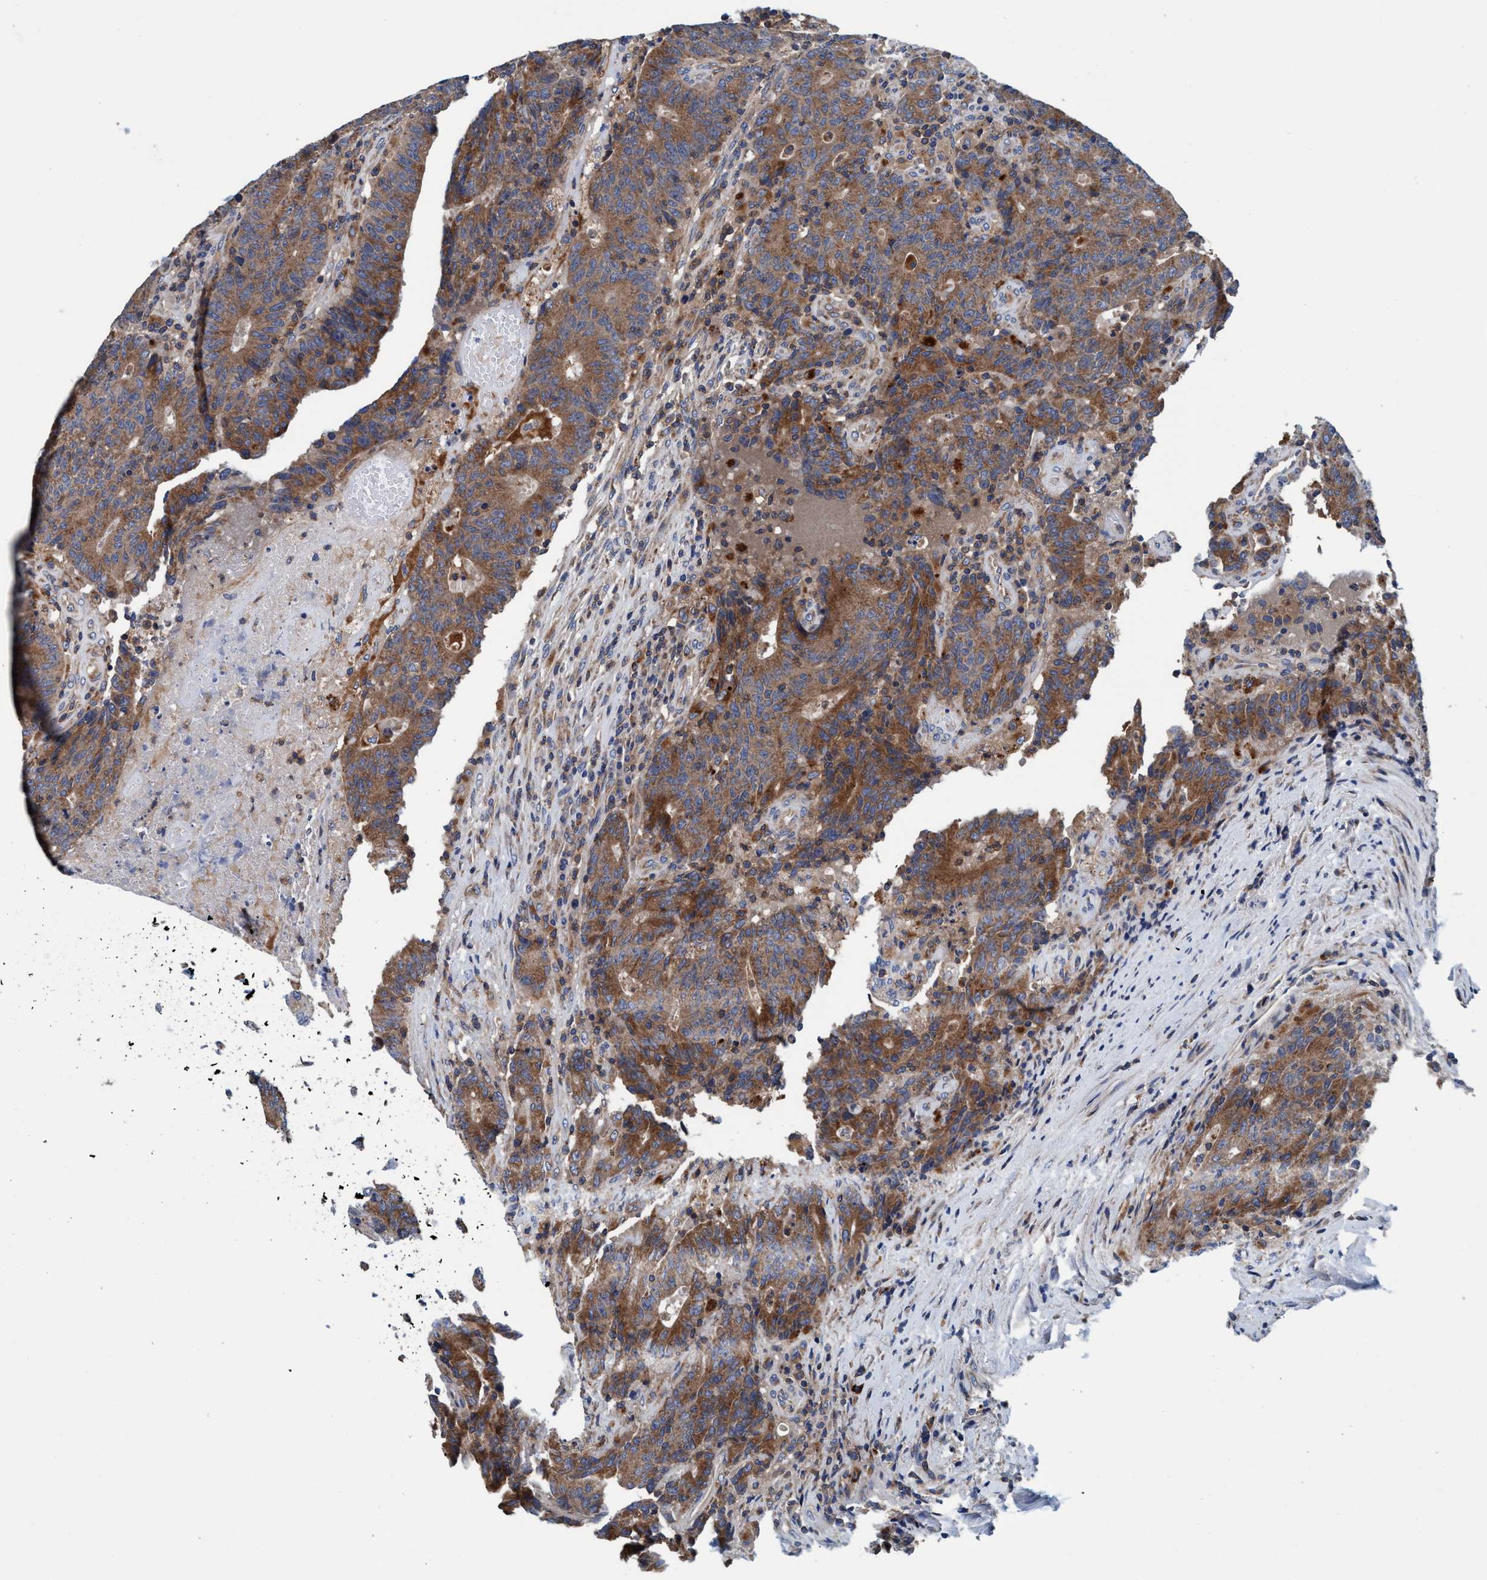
{"staining": {"intensity": "moderate", "quantity": ">75%", "location": "cytoplasmic/membranous"}, "tissue": "colorectal cancer", "cell_type": "Tumor cells", "image_type": "cancer", "snomed": [{"axis": "morphology", "description": "Normal tissue, NOS"}, {"axis": "morphology", "description": "Adenocarcinoma, NOS"}, {"axis": "topography", "description": "Colon"}], "caption": "This histopathology image exhibits colorectal adenocarcinoma stained with immunohistochemistry to label a protein in brown. The cytoplasmic/membranous of tumor cells show moderate positivity for the protein. Nuclei are counter-stained blue.", "gene": "ENDOG", "patient": {"sex": "female", "age": 75}}